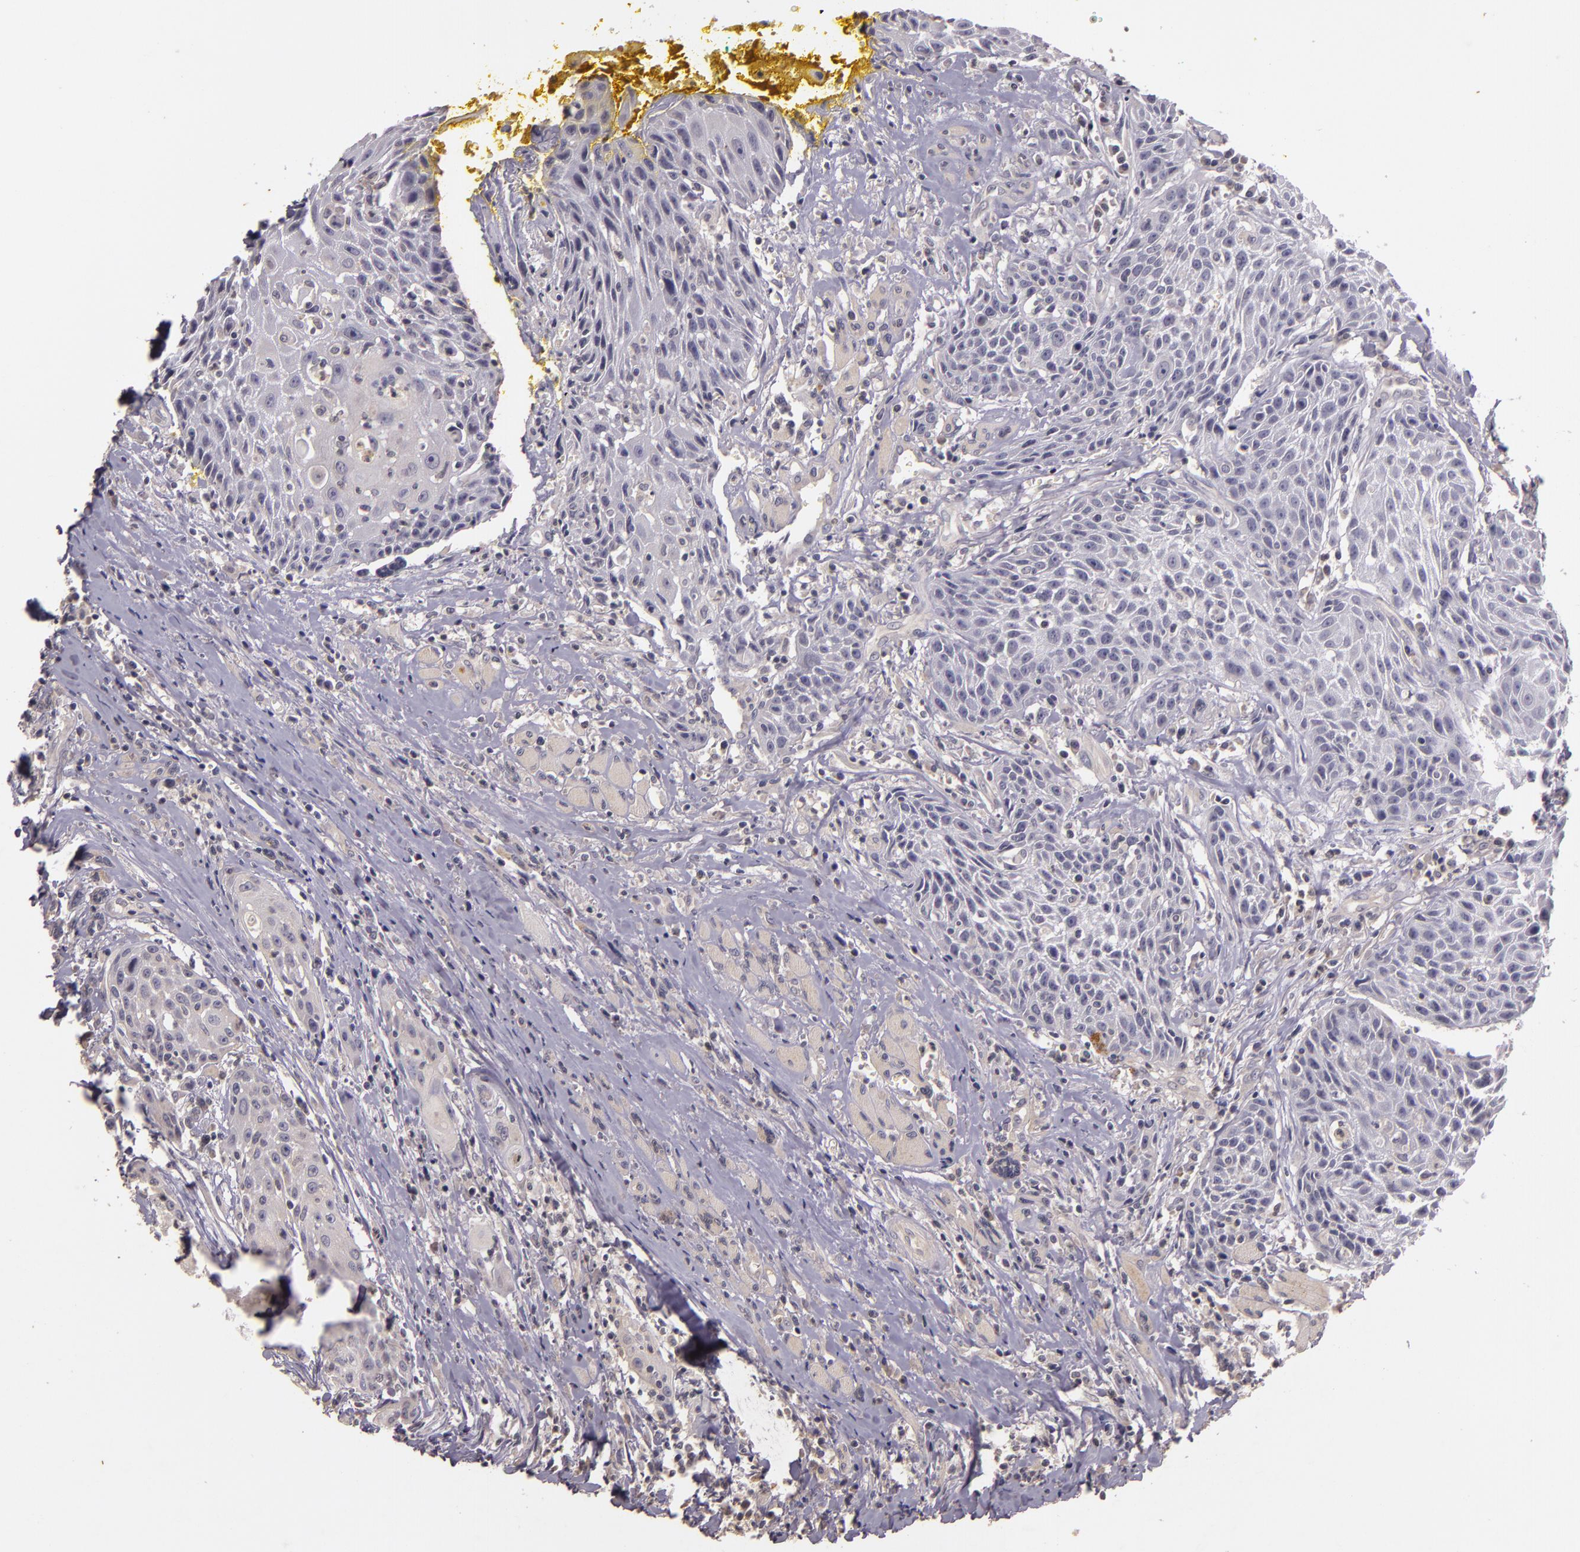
{"staining": {"intensity": "negative", "quantity": "none", "location": "none"}, "tissue": "head and neck cancer", "cell_type": "Tumor cells", "image_type": "cancer", "snomed": [{"axis": "morphology", "description": "Squamous cell carcinoma, NOS"}, {"axis": "topography", "description": "Oral tissue"}, {"axis": "topography", "description": "Head-Neck"}], "caption": "The histopathology image exhibits no staining of tumor cells in head and neck cancer (squamous cell carcinoma).", "gene": "TFF1", "patient": {"sex": "female", "age": 82}}